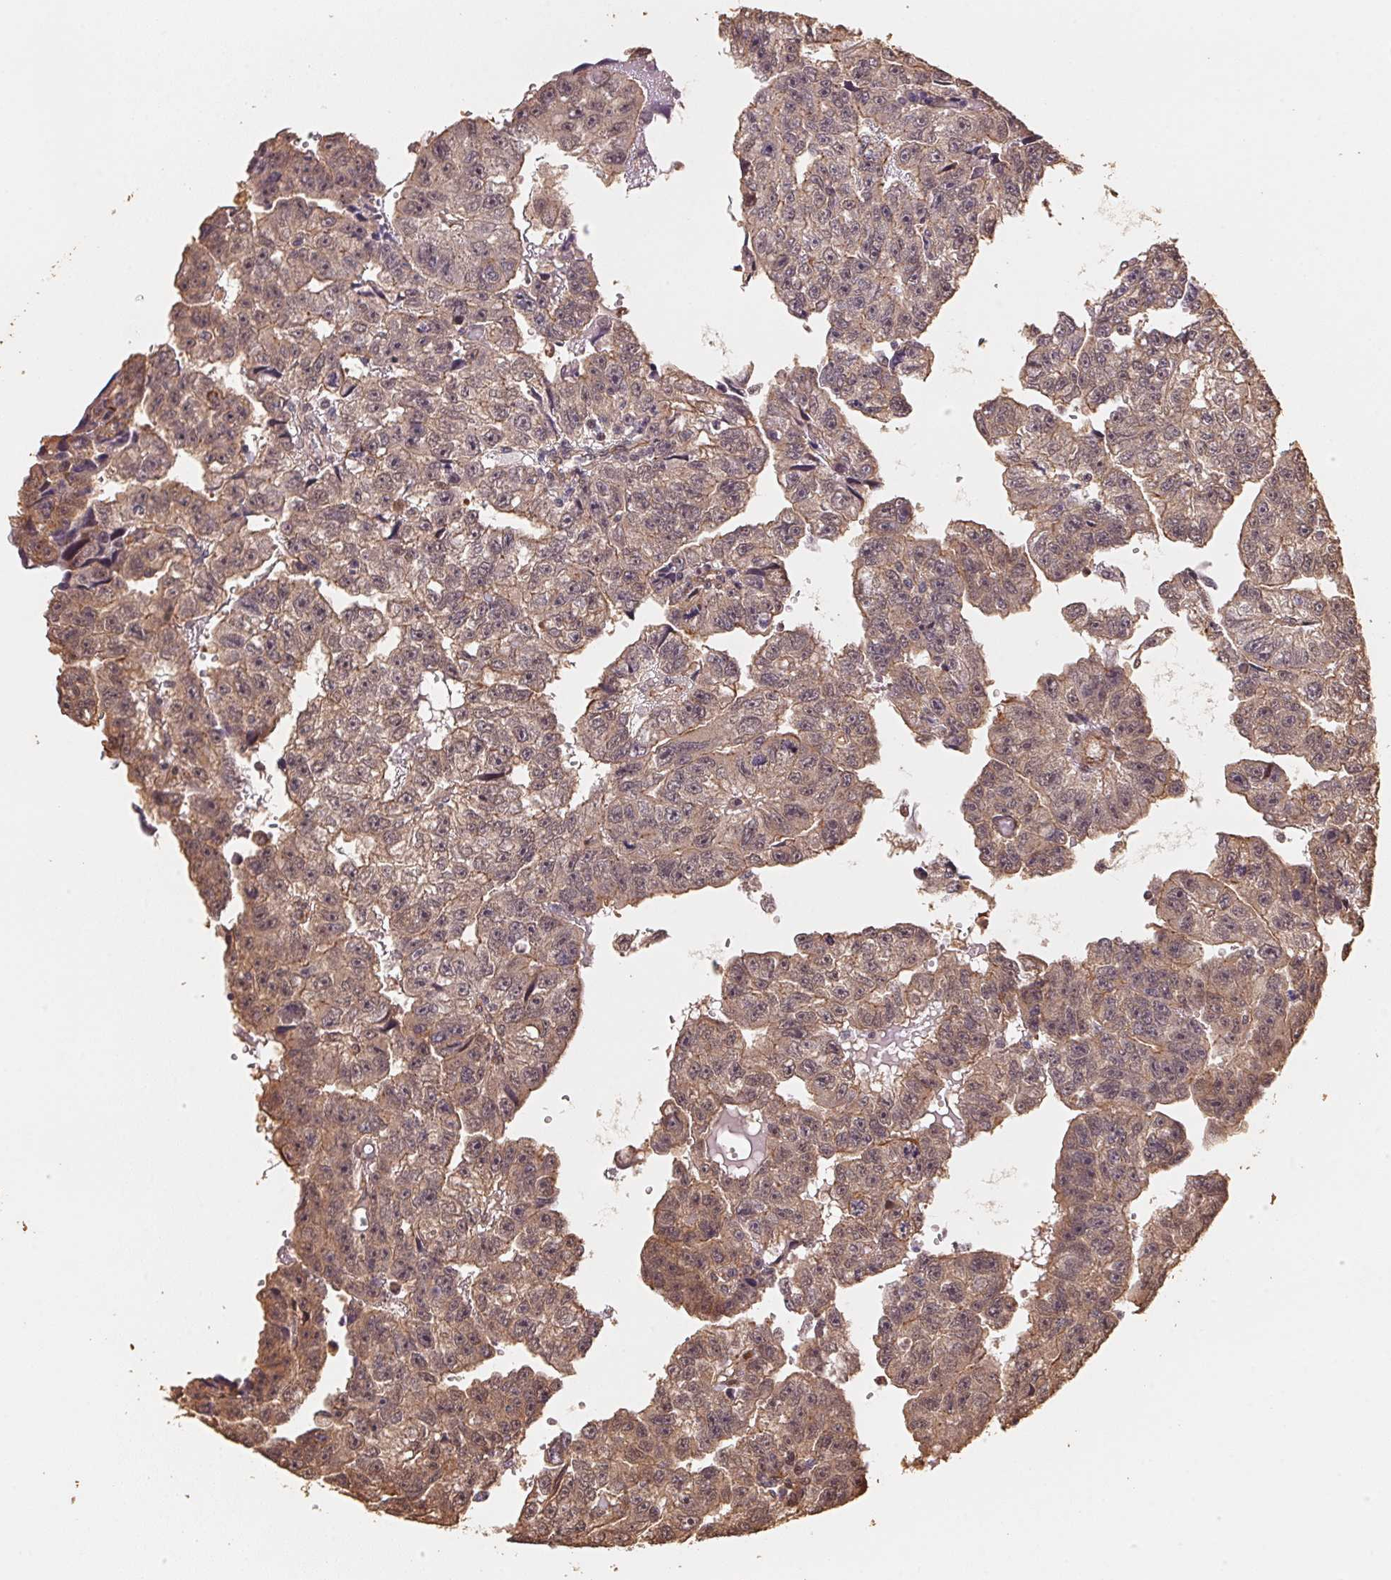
{"staining": {"intensity": "weak", "quantity": "25%-75%", "location": "cytoplasmic/membranous"}, "tissue": "testis cancer", "cell_type": "Tumor cells", "image_type": "cancer", "snomed": [{"axis": "morphology", "description": "Carcinoma, Embryonal, NOS"}, {"axis": "topography", "description": "Testis"}], "caption": "The image reveals staining of testis cancer (embryonal carcinoma), revealing weak cytoplasmic/membranous protein staining (brown color) within tumor cells. Nuclei are stained in blue.", "gene": "TMEM222", "patient": {"sex": "male", "age": 20}}